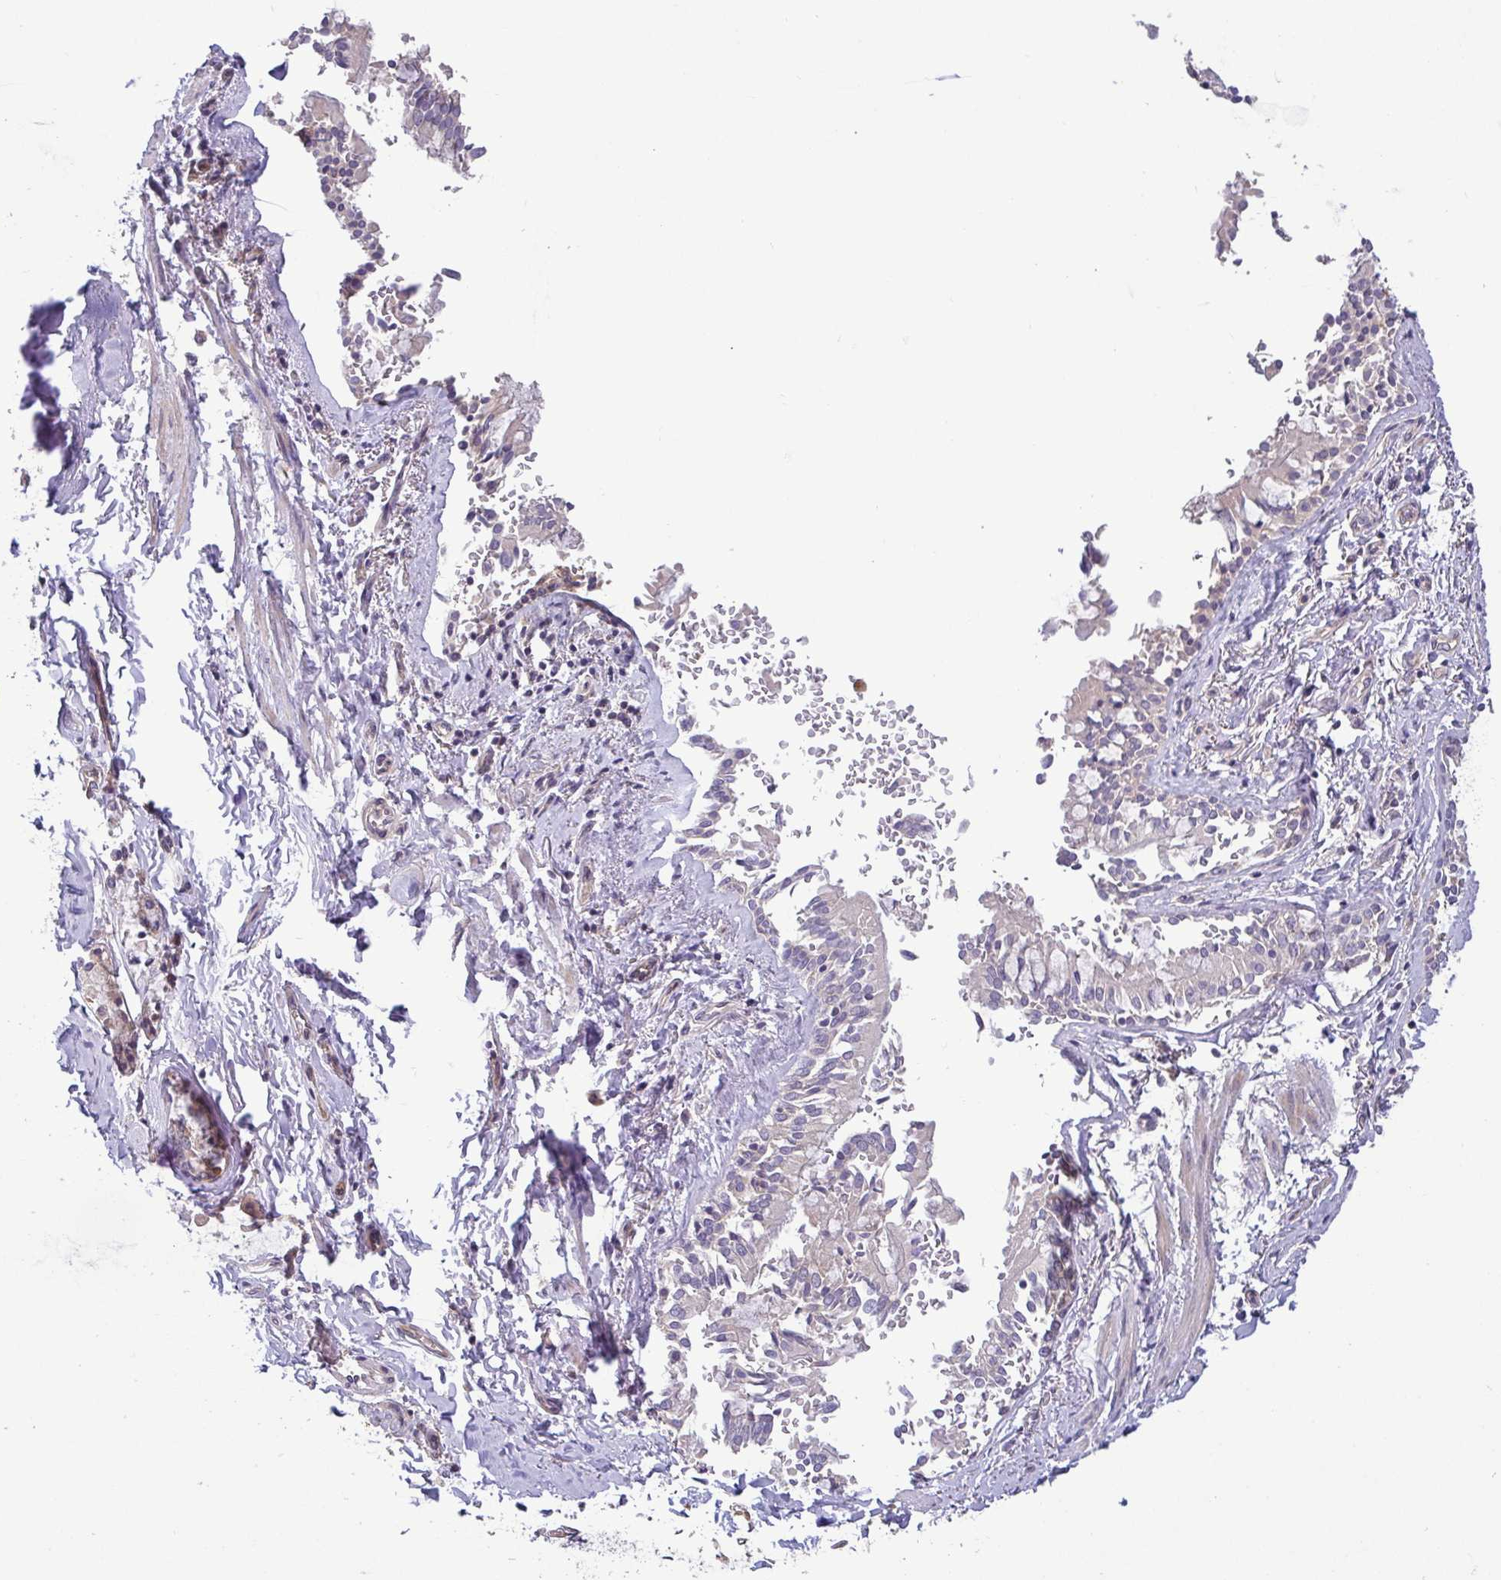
{"staining": {"intensity": "negative", "quantity": "none", "location": "none"}, "tissue": "soft tissue", "cell_type": "Chondrocytes", "image_type": "normal", "snomed": [{"axis": "morphology", "description": "Normal tissue, NOS"}, {"axis": "topography", "description": "Cartilage tissue"}, {"axis": "topography", "description": "Bronchus"}, {"axis": "topography", "description": "Peripheral nerve tissue"}], "caption": "Soft tissue stained for a protein using IHC reveals no staining chondrocytes.", "gene": "LMF2", "patient": {"sex": "male", "age": 67}}